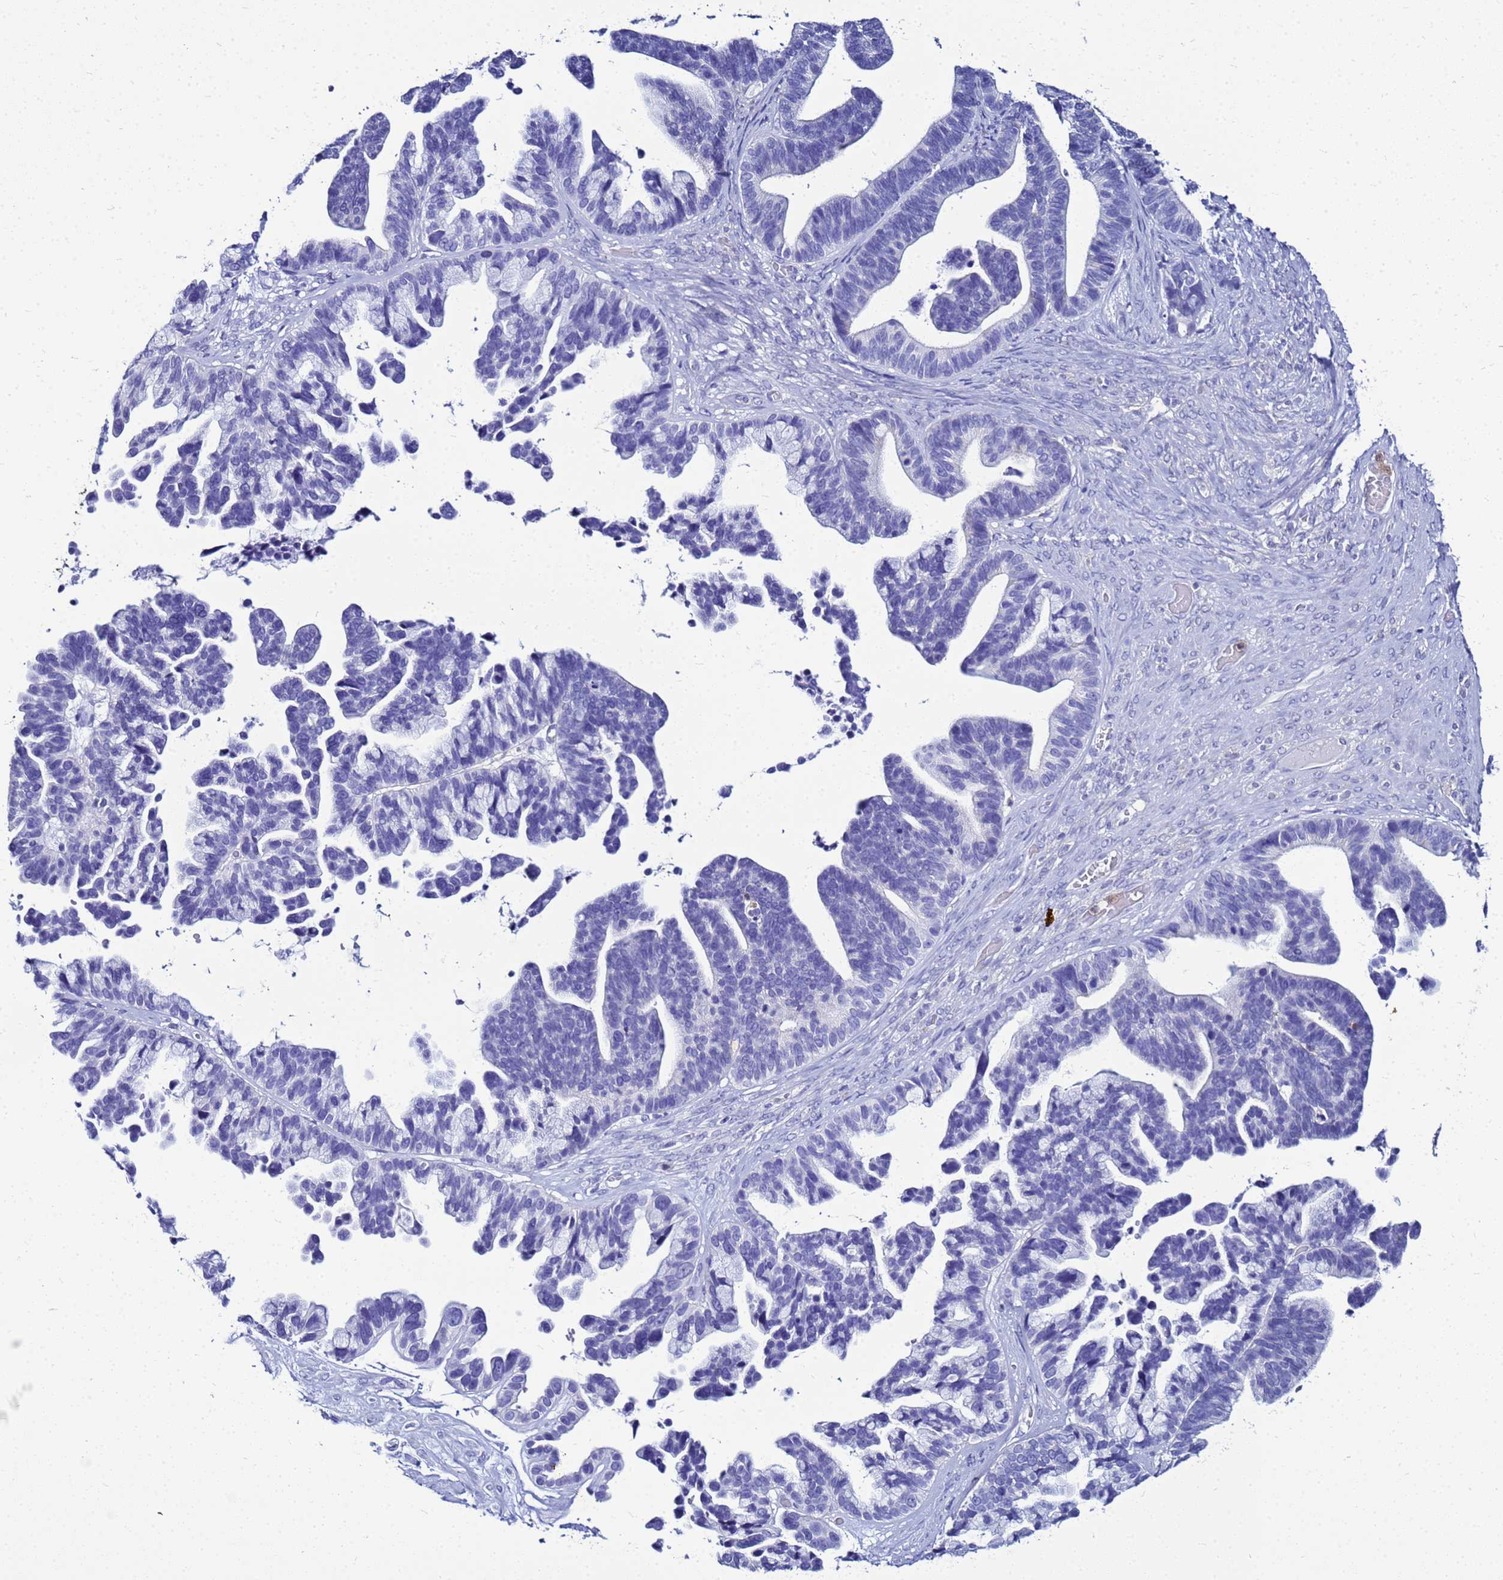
{"staining": {"intensity": "negative", "quantity": "none", "location": "none"}, "tissue": "ovarian cancer", "cell_type": "Tumor cells", "image_type": "cancer", "snomed": [{"axis": "morphology", "description": "Cystadenocarcinoma, serous, NOS"}, {"axis": "topography", "description": "Ovary"}], "caption": "This is a image of immunohistochemistry (IHC) staining of ovarian cancer (serous cystadenocarcinoma), which shows no expression in tumor cells. The staining was performed using DAB to visualize the protein expression in brown, while the nuclei were stained in blue with hematoxylin (Magnification: 20x).", "gene": "CSTA", "patient": {"sex": "female", "age": 56}}